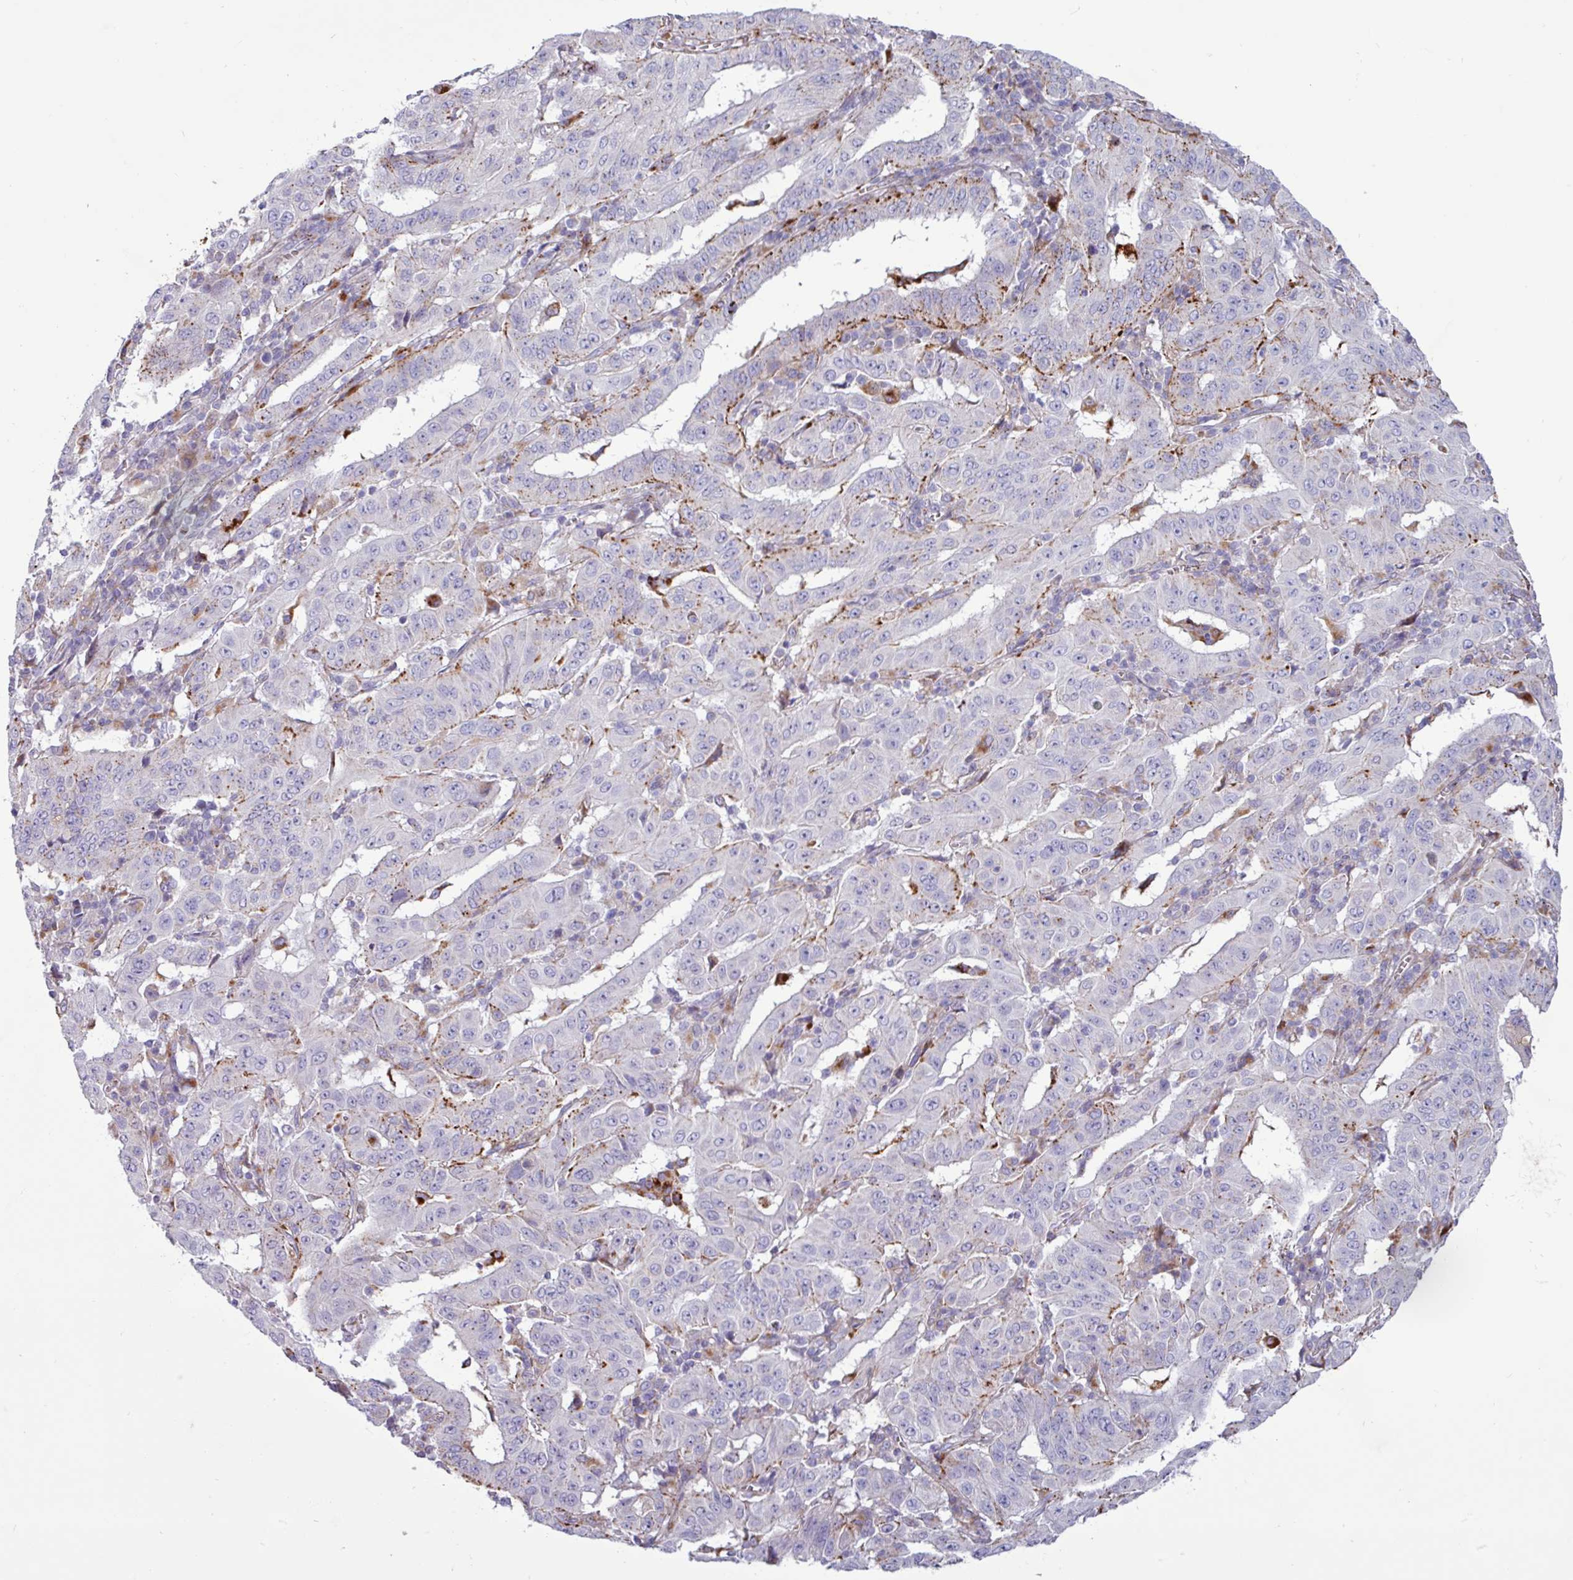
{"staining": {"intensity": "moderate", "quantity": "<25%", "location": "cytoplasmic/membranous"}, "tissue": "pancreatic cancer", "cell_type": "Tumor cells", "image_type": "cancer", "snomed": [{"axis": "morphology", "description": "Adenocarcinoma, NOS"}, {"axis": "topography", "description": "Pancreas"}], "caption": "A brown stain labels moderate cytoplasmic/membranous positivity of a protein in human pancreatic cancer (adenocarcinoma) tumor cells.", "gene": "AMIGO2", "patient": {"sex": "male", "age": 63}}